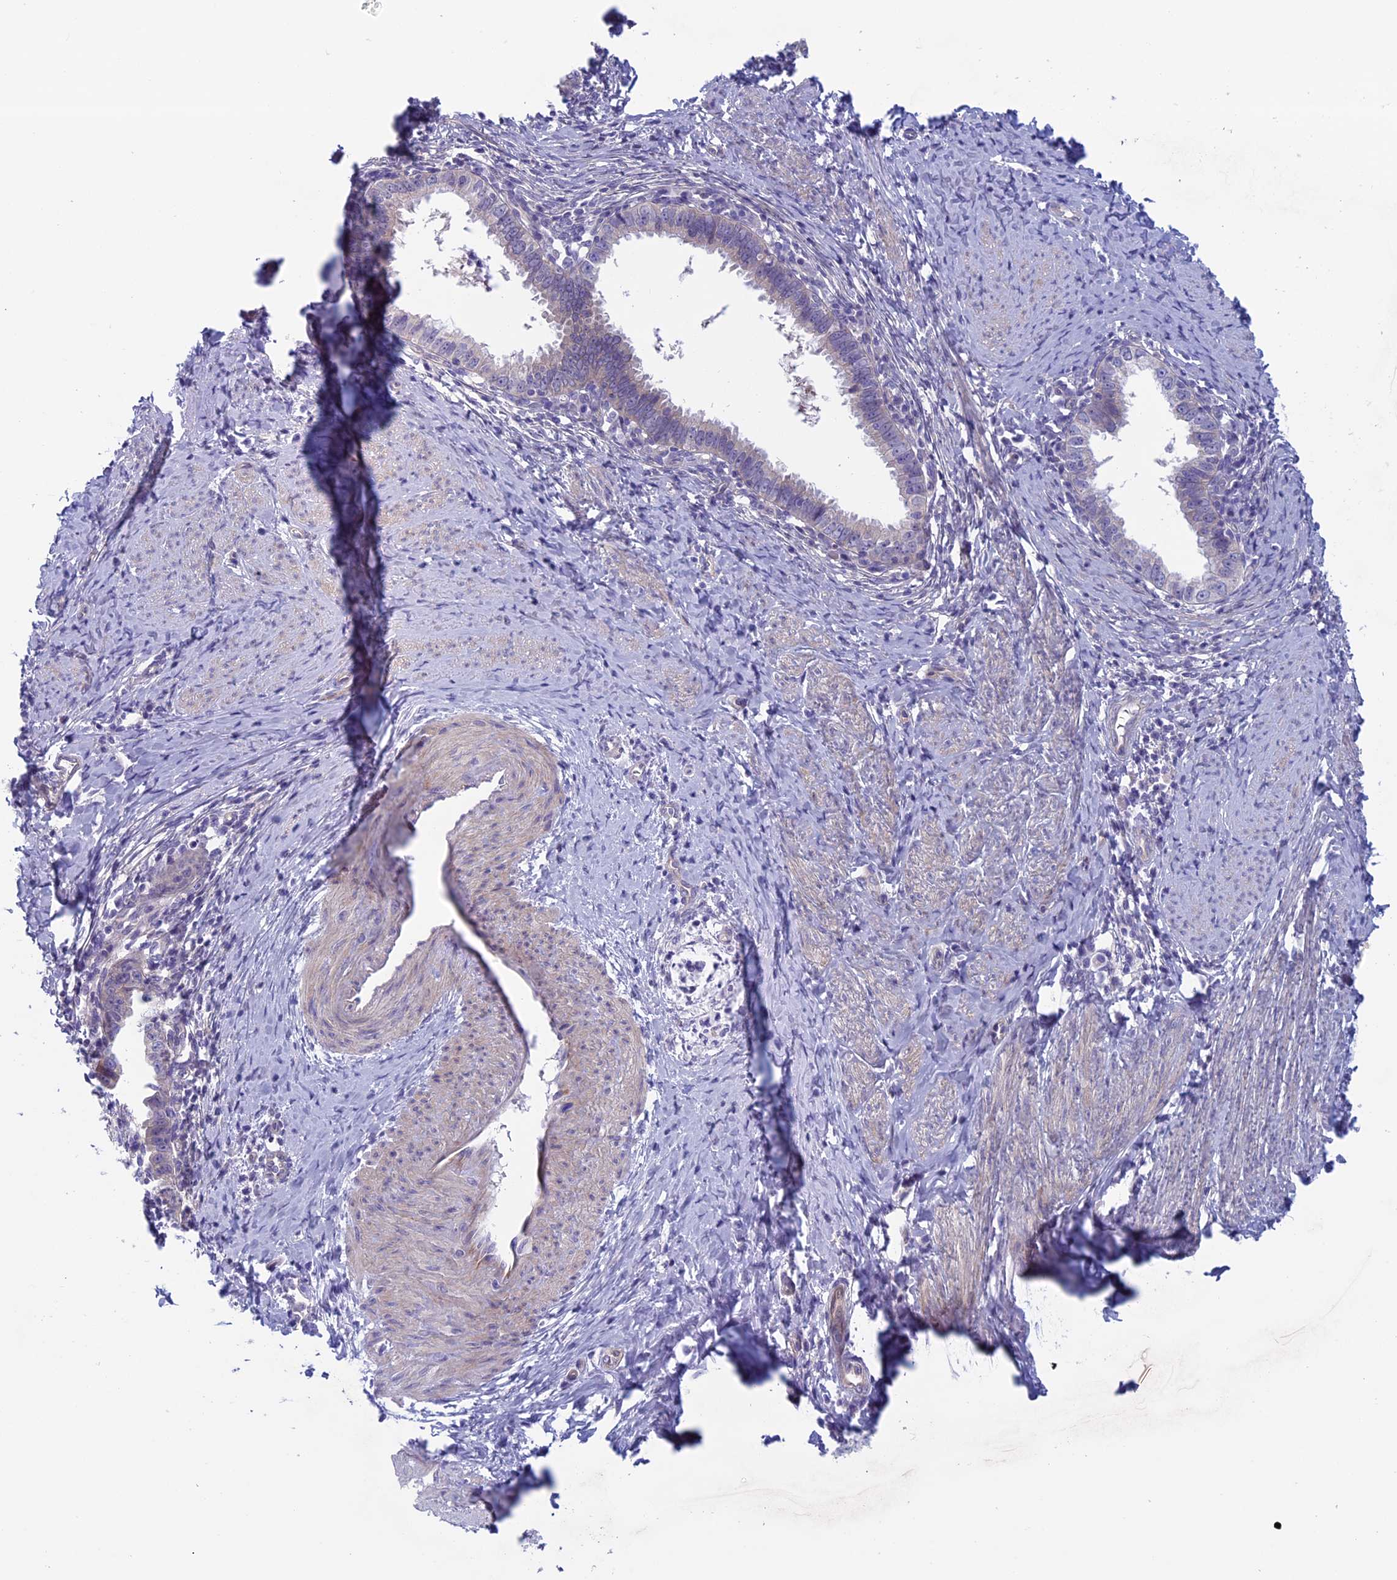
{"staining": {"intensity": "negative", "quantity": "none", "location": "none"}, "tissue": "cervical cancer", "cell_type": "Tumor cells", "image_type": "cancer", "snomed": [{"axis": "morphology", "description": "Adenocarcinoma, NOS"}, {"axis": "topography", "description": "Cervix"}], "caption": "A high-resolution image shows immunohistochemistry staining of cervical cancer (adenocarcinoma), which exhibits no significant staining in tumor cells.", "gene": "CNOT6L", "patient": {"sex": "female", "age": 36}}